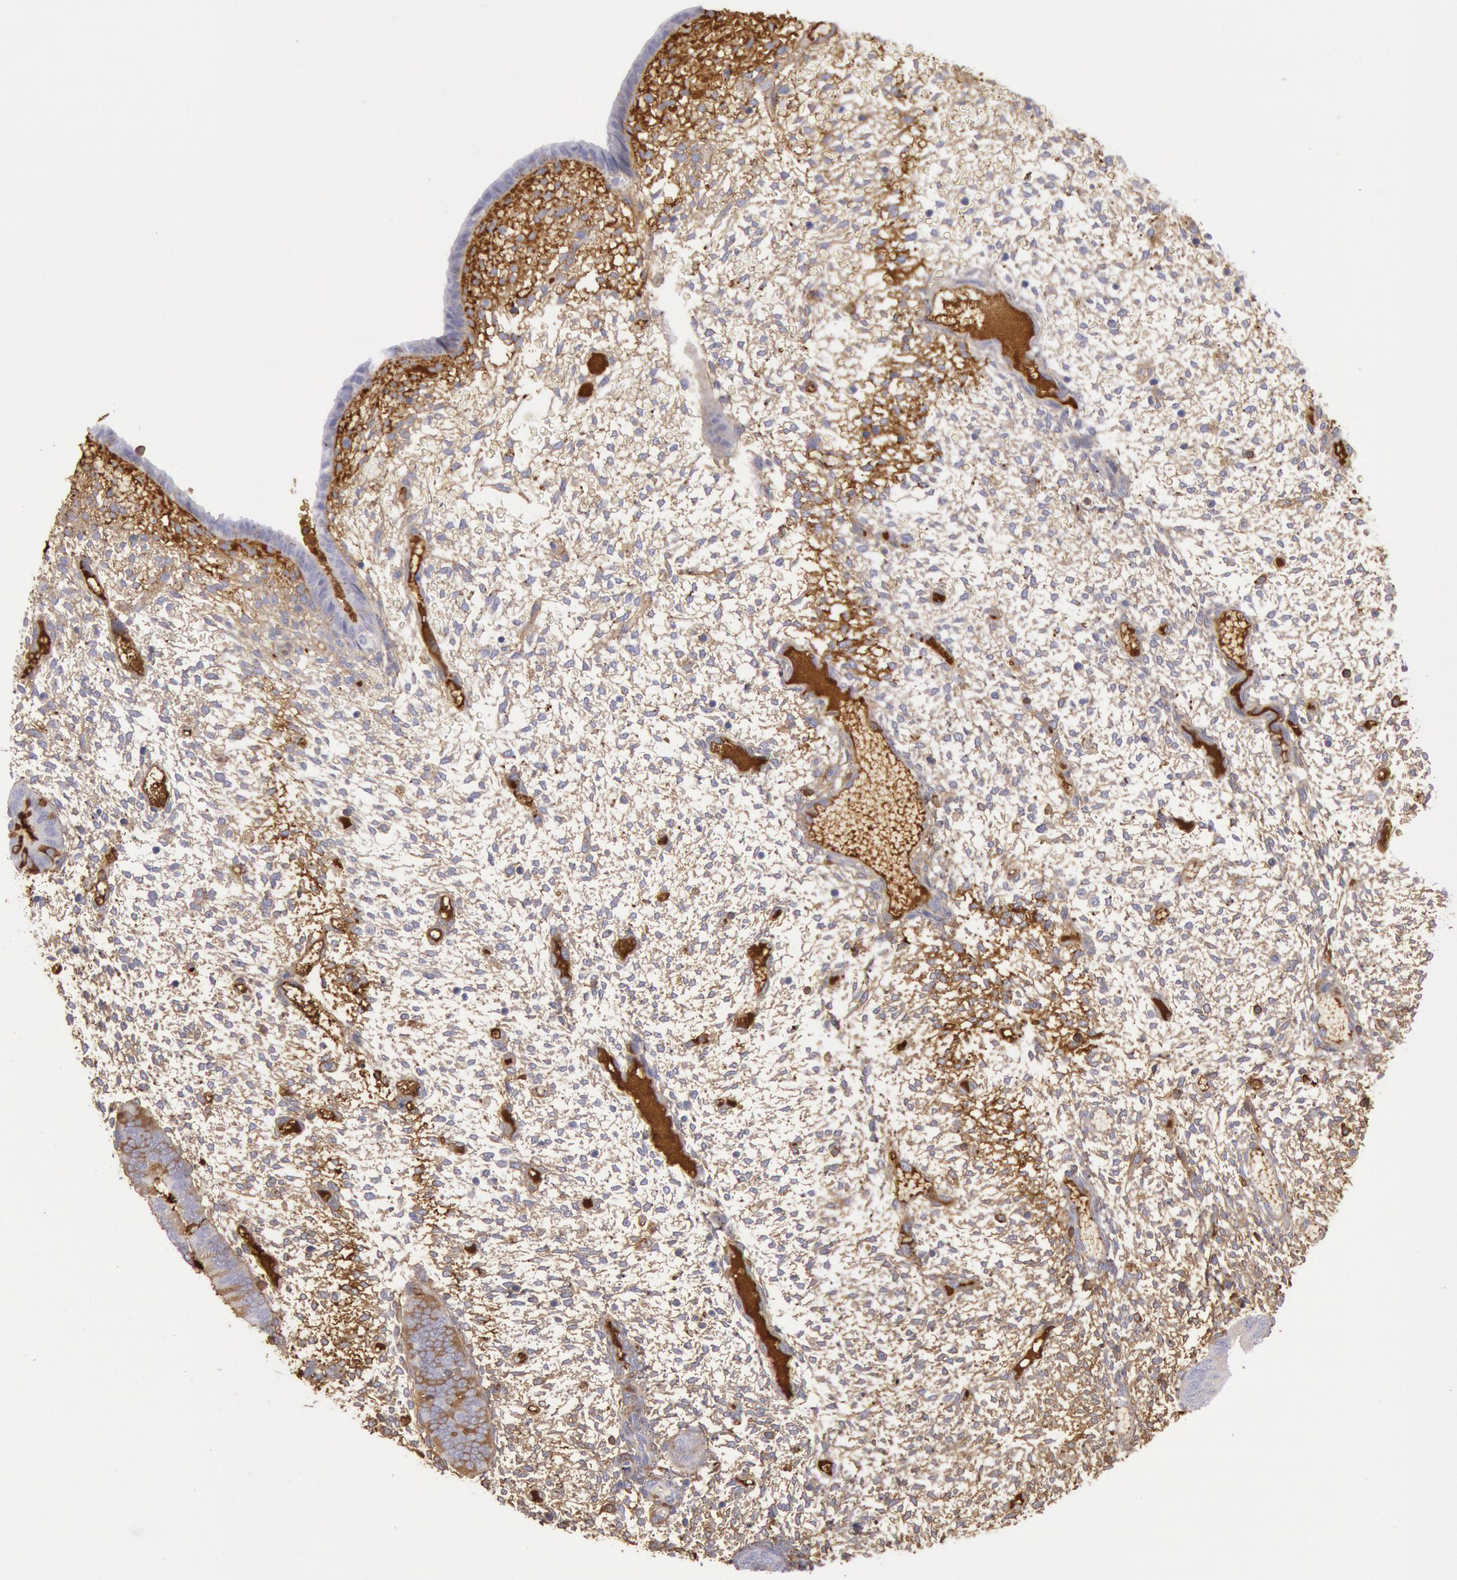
{"staining": {"intensity": "weak", "quantity": "<25%", "location": "cytoplasmic/membranous"}, "tissue": "endometrium", "cell_type": "Cells in endometrial stroma", "image_type": "normal", "snomed": [{"axis": "morphology", "description": "Normal tissue, NOS"}, {"axis": "topography", "description": "Endometrium"}], "caption": "This is a photomicrograph of immunohistochemistry staining of unremarkable endometrium, which shows no staining in cells in endometrial stroma.", "gene": "IGHA1", "patient": {"sex": "female", "age": 42}}